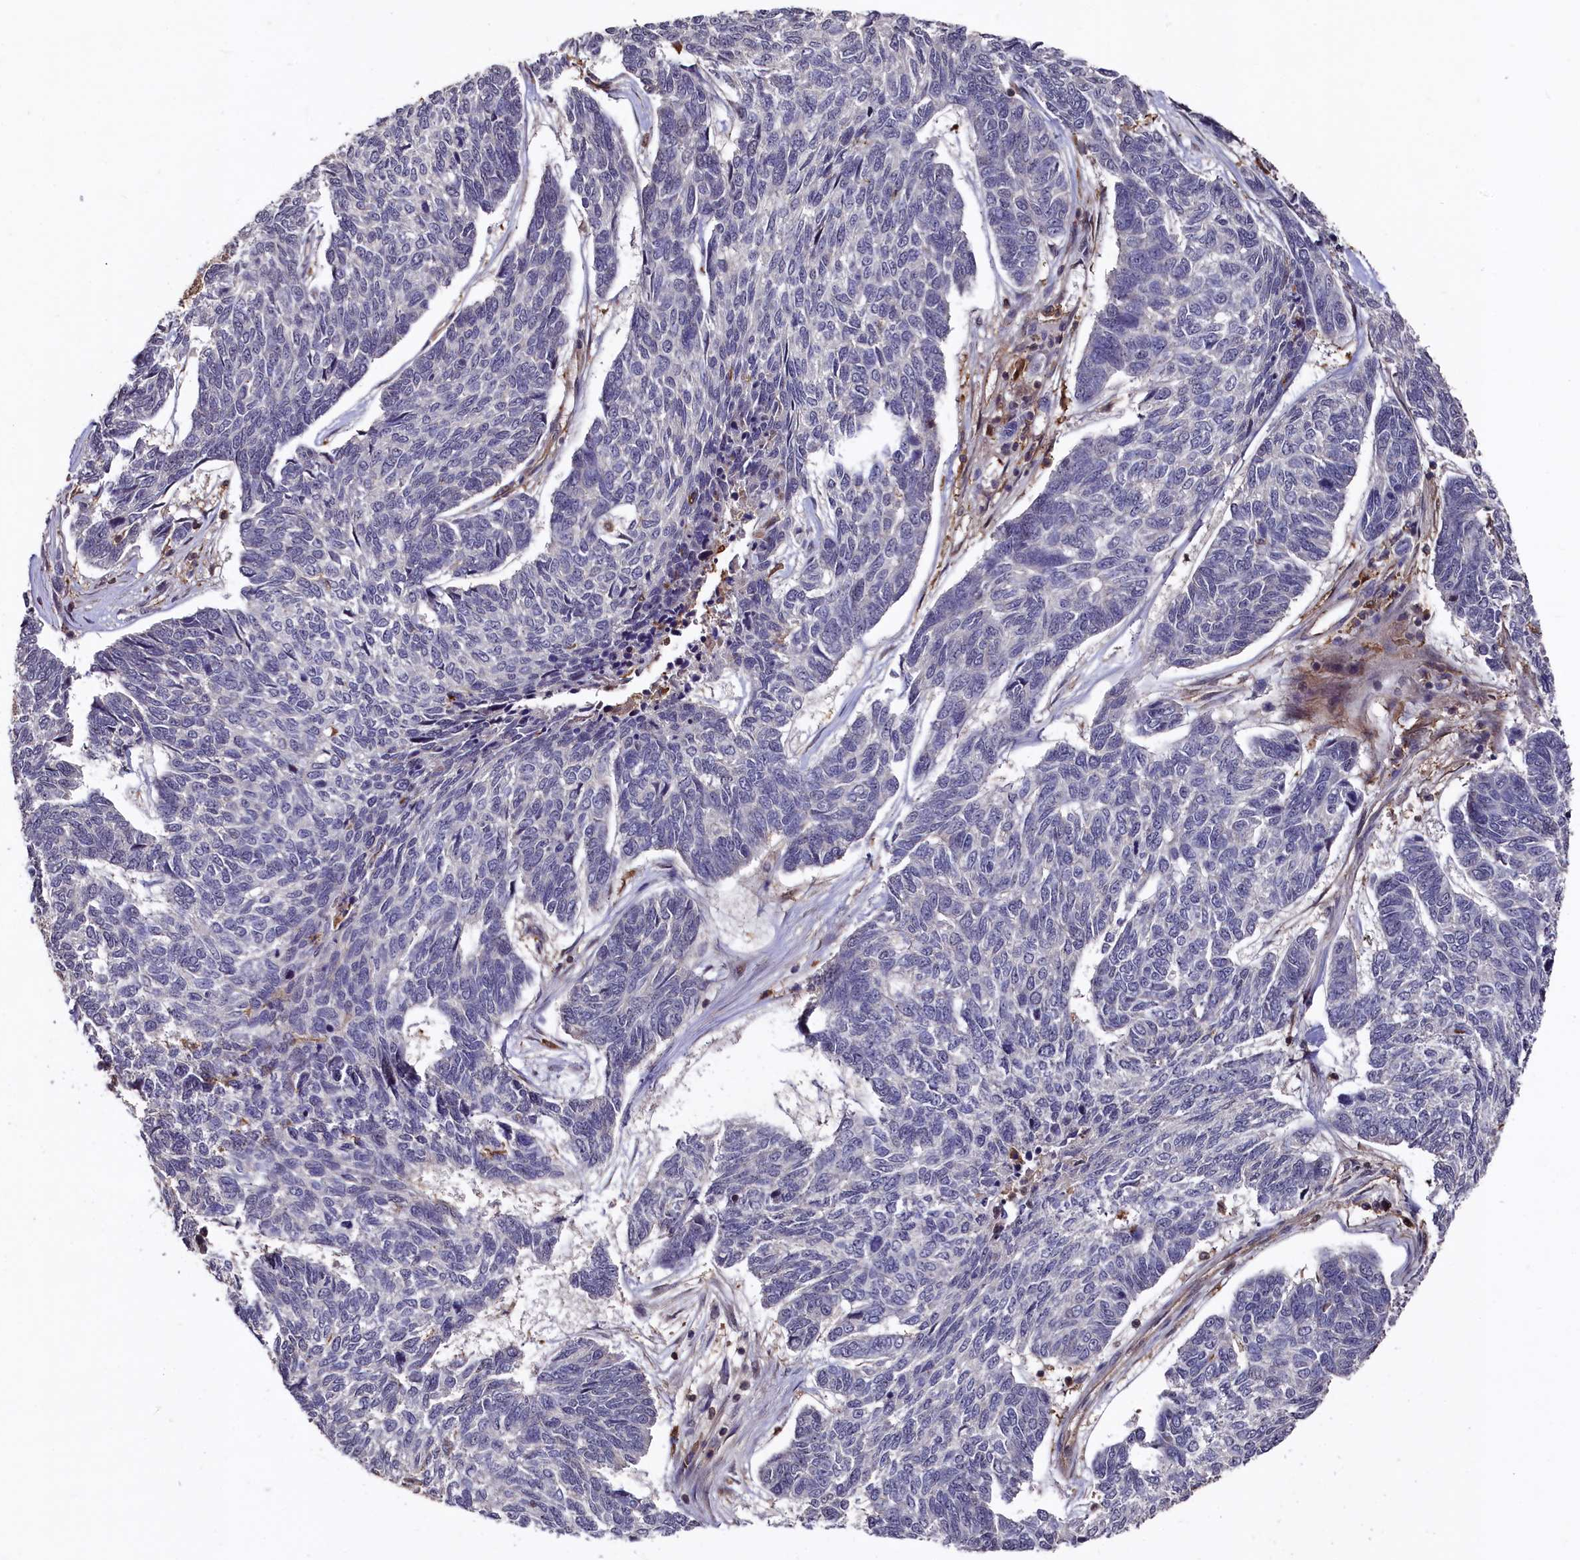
{"staining": {"intensity": "negative", "quantity": "none", "location": "none"}, "tissue": "skin cancer", "cell_type": "Tumor cells", "image_type": "cancer", "snomed": [{"axis": "morphology", "description": "Basal cell carcinoma"}, {"axis": "topography", "description": "Skin"}], "caption": "IHC of skin cancer reveals no expression in tumor cells. The staining is performed using DAB brown chromogen with nuclei counter-stained in using hematoxylin.", "gene": "PLEKHO2", "patient": {"sex": "female", "age": 65}}